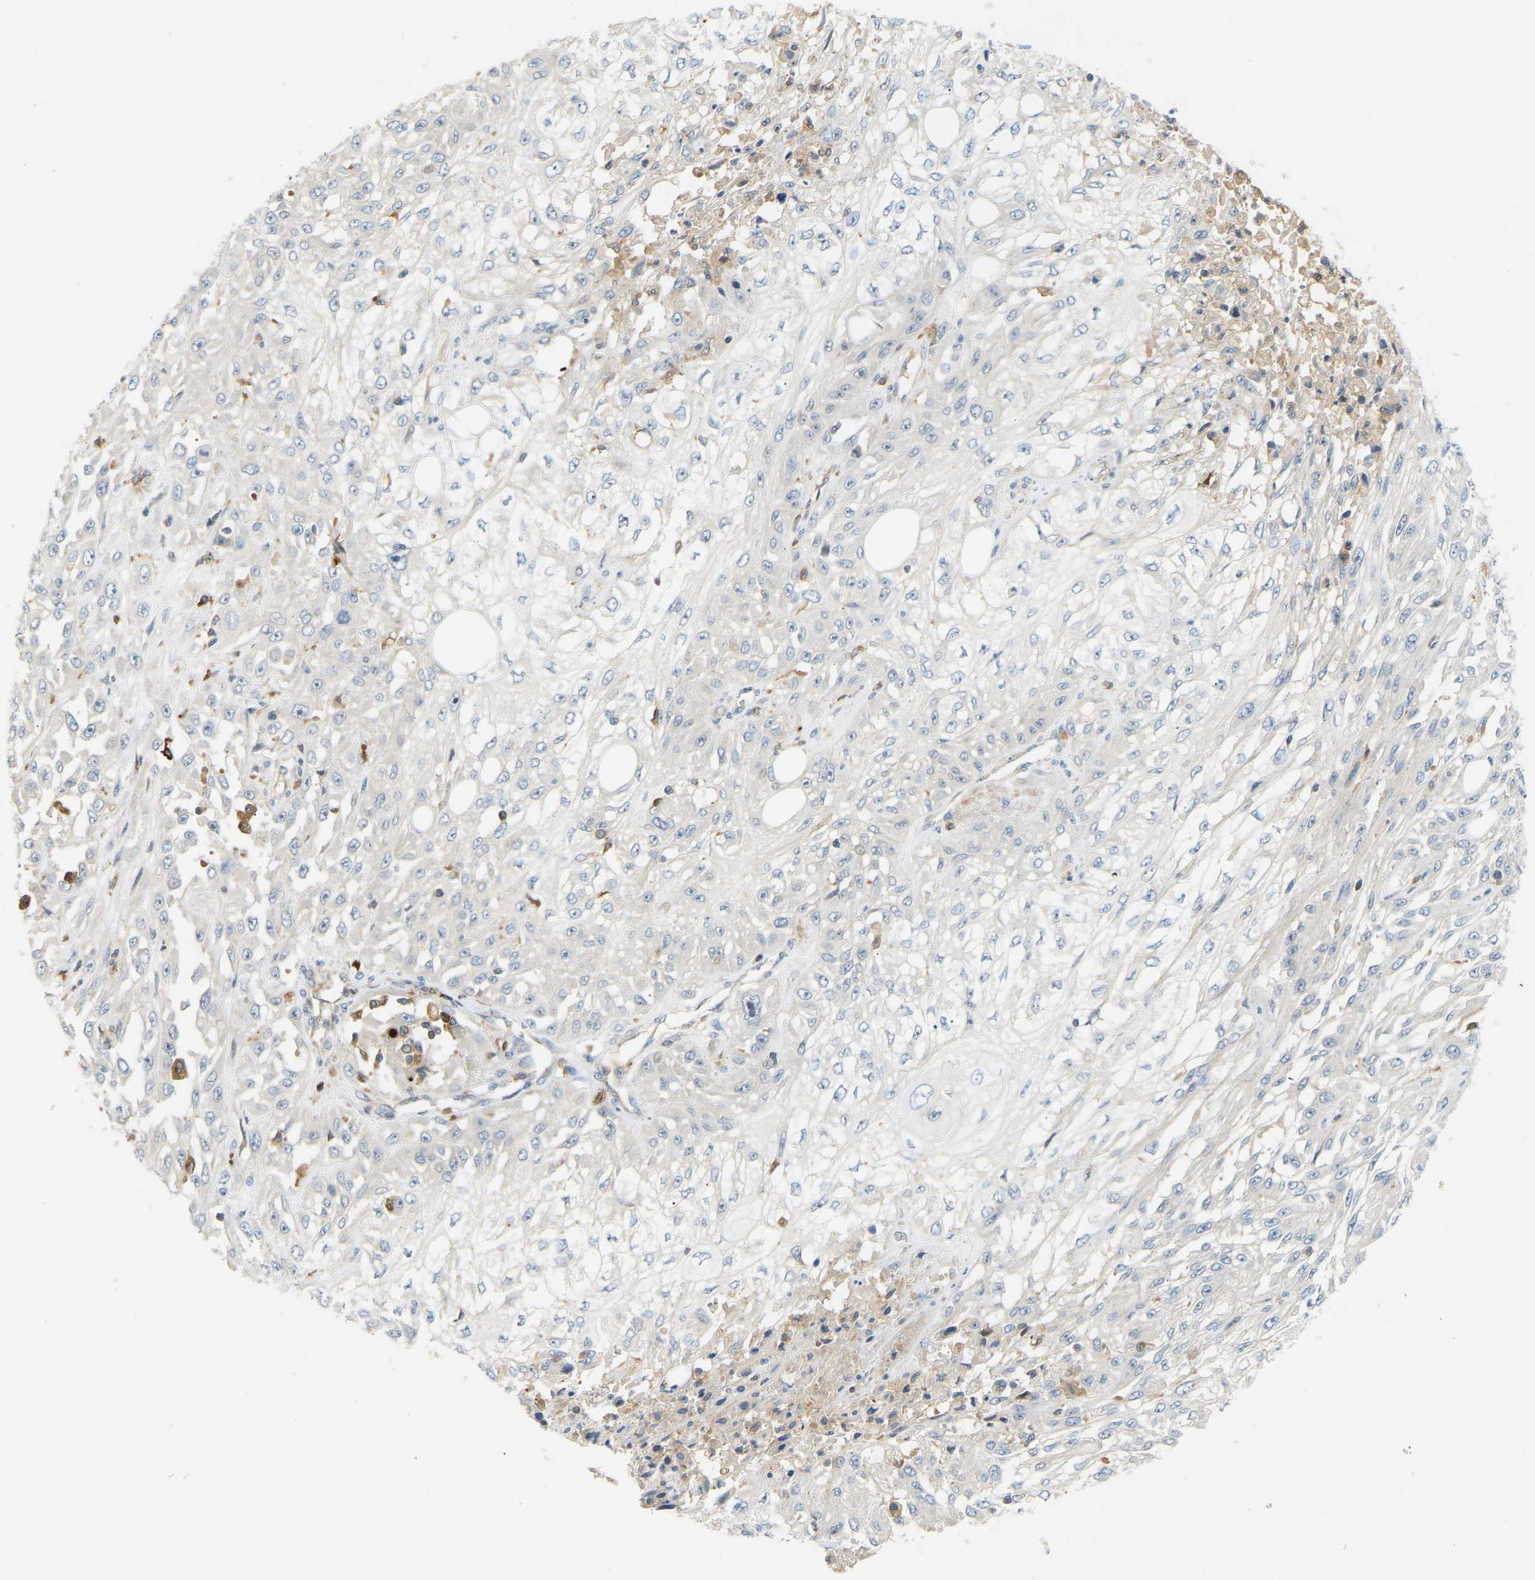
{"staining": {"intensity": "negative", "quantity": "none", "location": "none"}, "tissue": "skin cancer", "cell_type": "Tumor cells", "image_type": "cancer", "snomed": [{"axis": "morphology", "description": "Squamous cell carcinoma, NOS"}, {"axis": "morphology", "description": "Squamous cell carcinoma, metastatic, NOS"}, {"axis": "topography", "description": "Skin"}, {"axis": "topography", "description": "Lymph node"}], "caption": "IHC photomicrograph of human skin cancer stained for a protein (brown), which demonstrates no staining in tumor cells.", "gene": "PLCG2", "patient": {"sex": "male", "age": 75}}